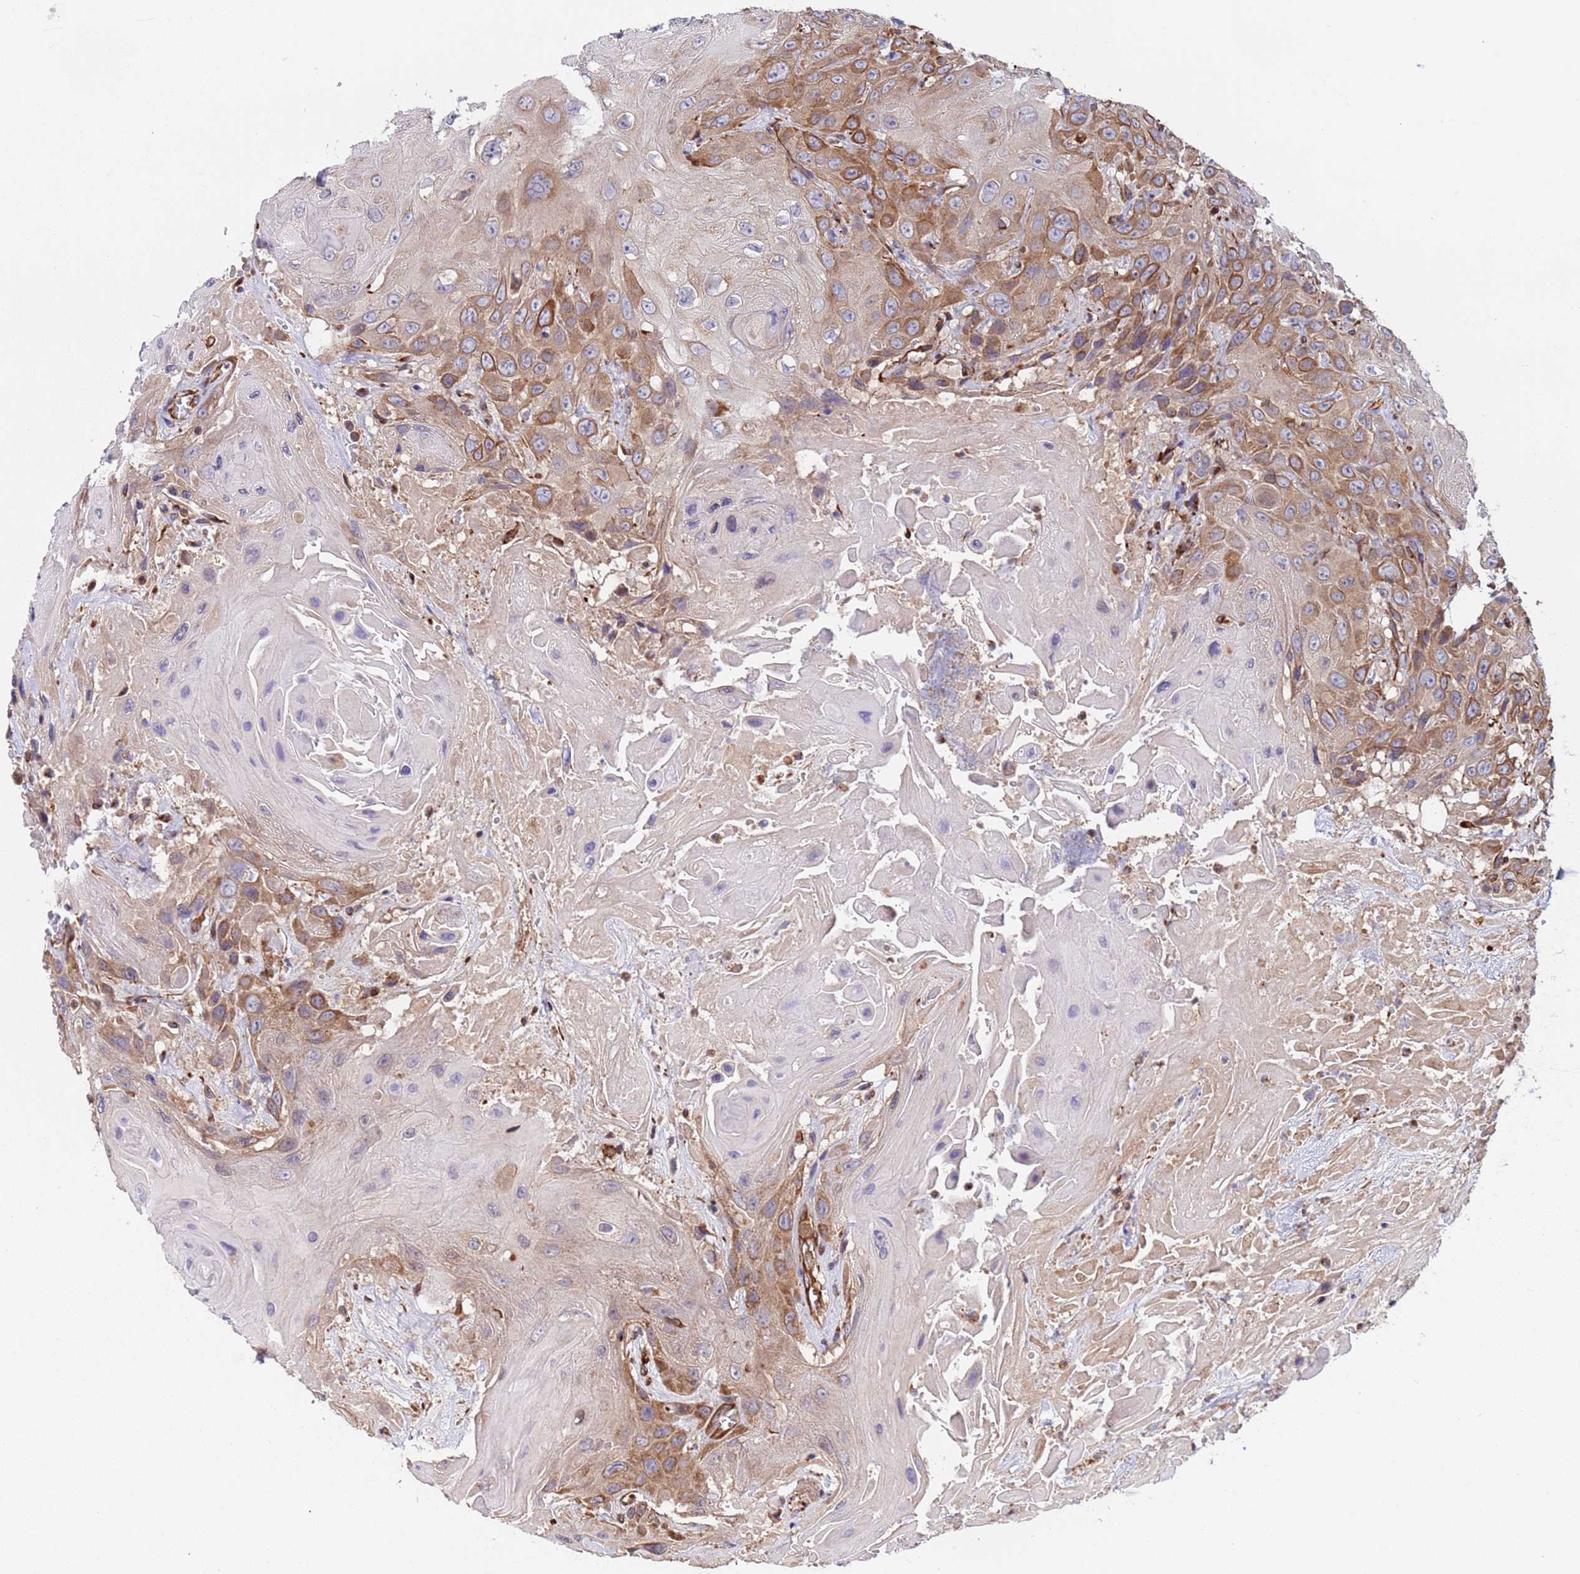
{"staining": {"intensity": "moderate", "quantity": ">75%", "location": "cytoplasmic/membranous"}, "tissue": "head and neck cancer", "cell_type": "Tumor cells", "image_type": "cancer", "snomed": [{"axis": "morphology", "description": "Squamous cell carcinoma, NOS"}, {"axis": "topography", "description": "Head-Neck"}], "caption": "Protein expression analysis of human squamous cell carcinoma (head and neck) reveals moderate cytoplasmic/membranous staining in approximately >75% of tumor cells.", "gene": "NUDT12", "patient": {"sex": "male", "age": 81}}